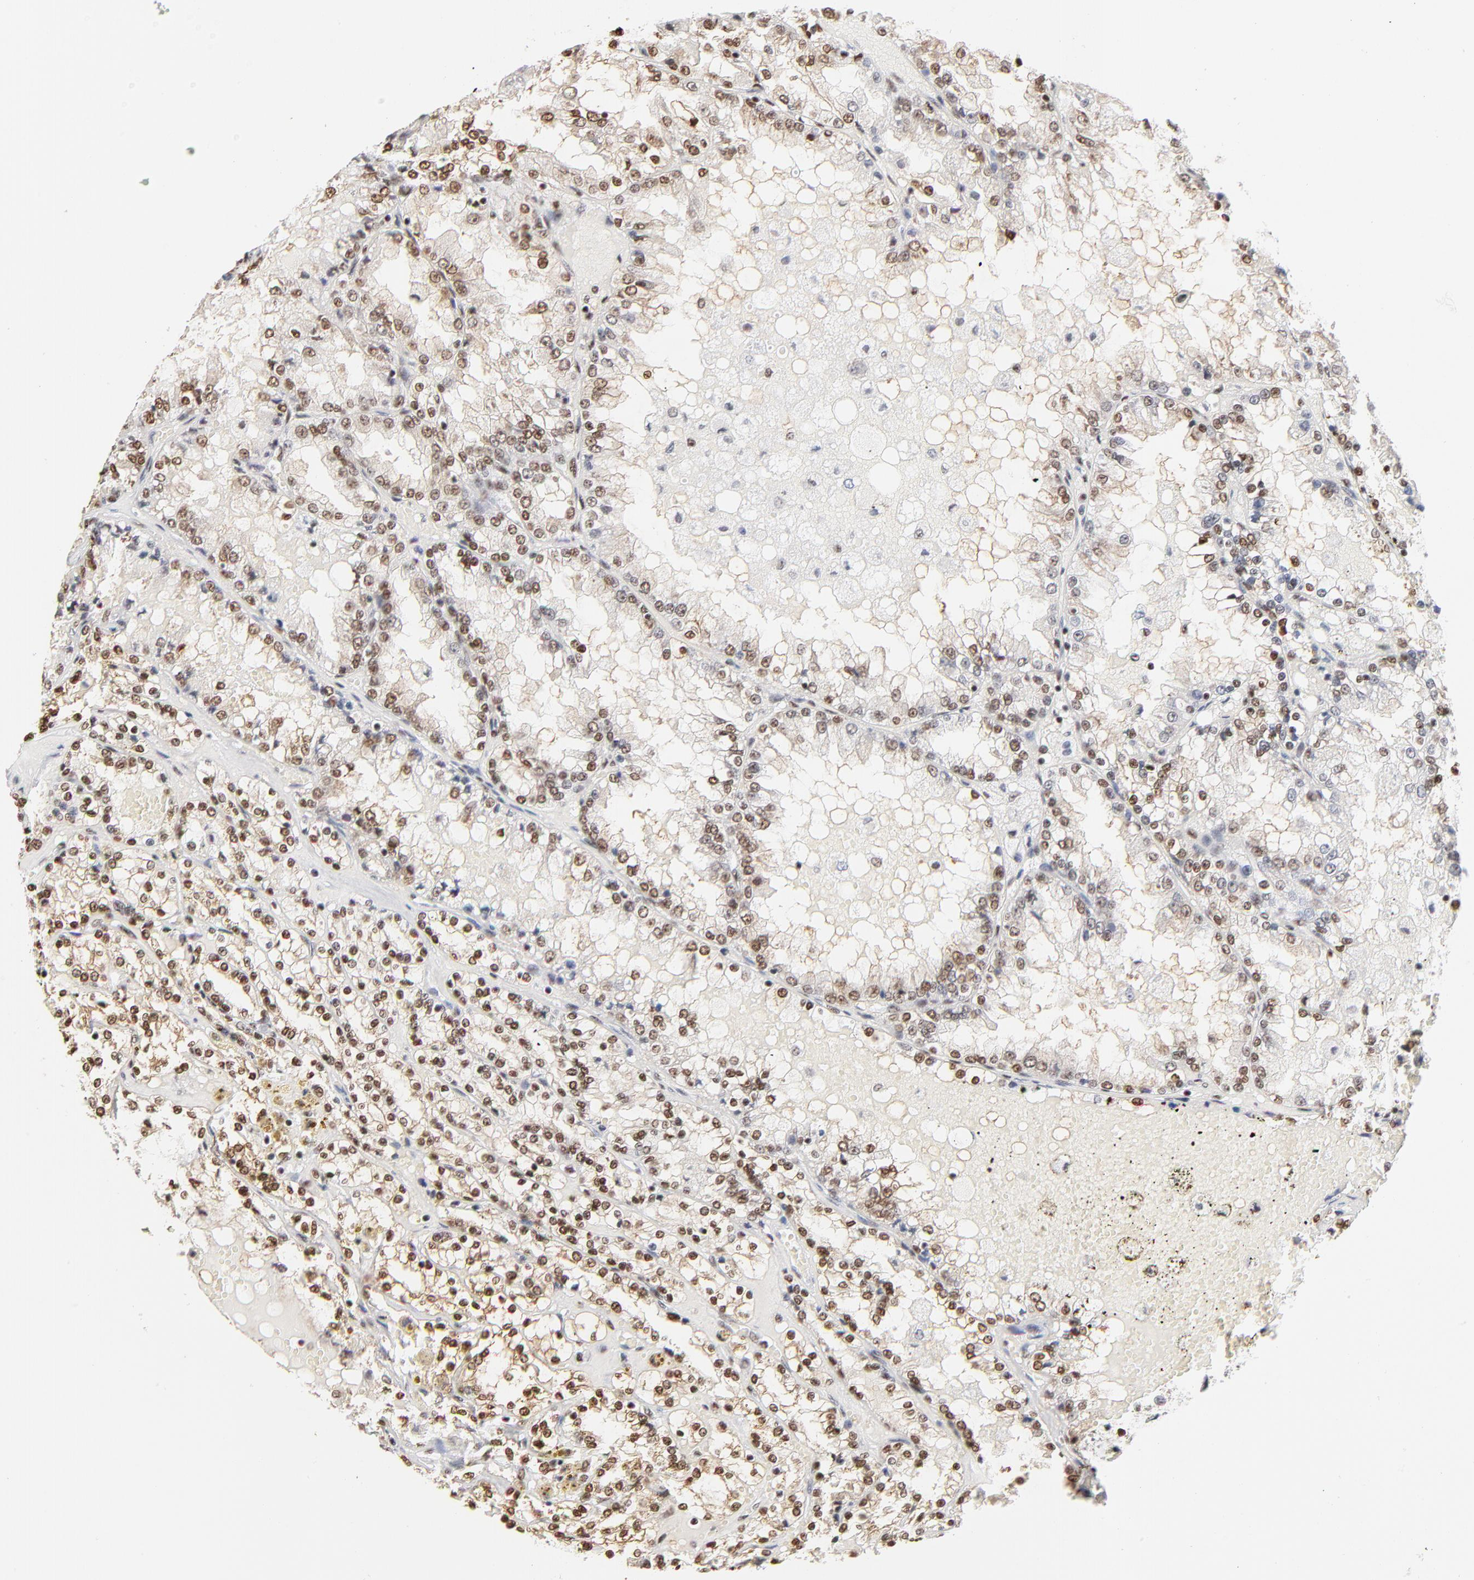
{"staining": {"intensity": "strong", "quantity": ">75%", "location": "nuclear"}, "tissue": "renal cancer", "cell_type": "Tumor cells", "image_type": "cancer", "snomed": [{"axis": "morphology", "description": "Adenocarcinoma, NOS"}, {"axis": "topography", "description": "Kidney"}], "caption": "This is an image of IHC staining of renal cancer (adenocarcinoma), which shows strong positivity in the nuclear of tumor cells.", "gene": "CREB1", "patient": {"sex": "female", "age": 56}}